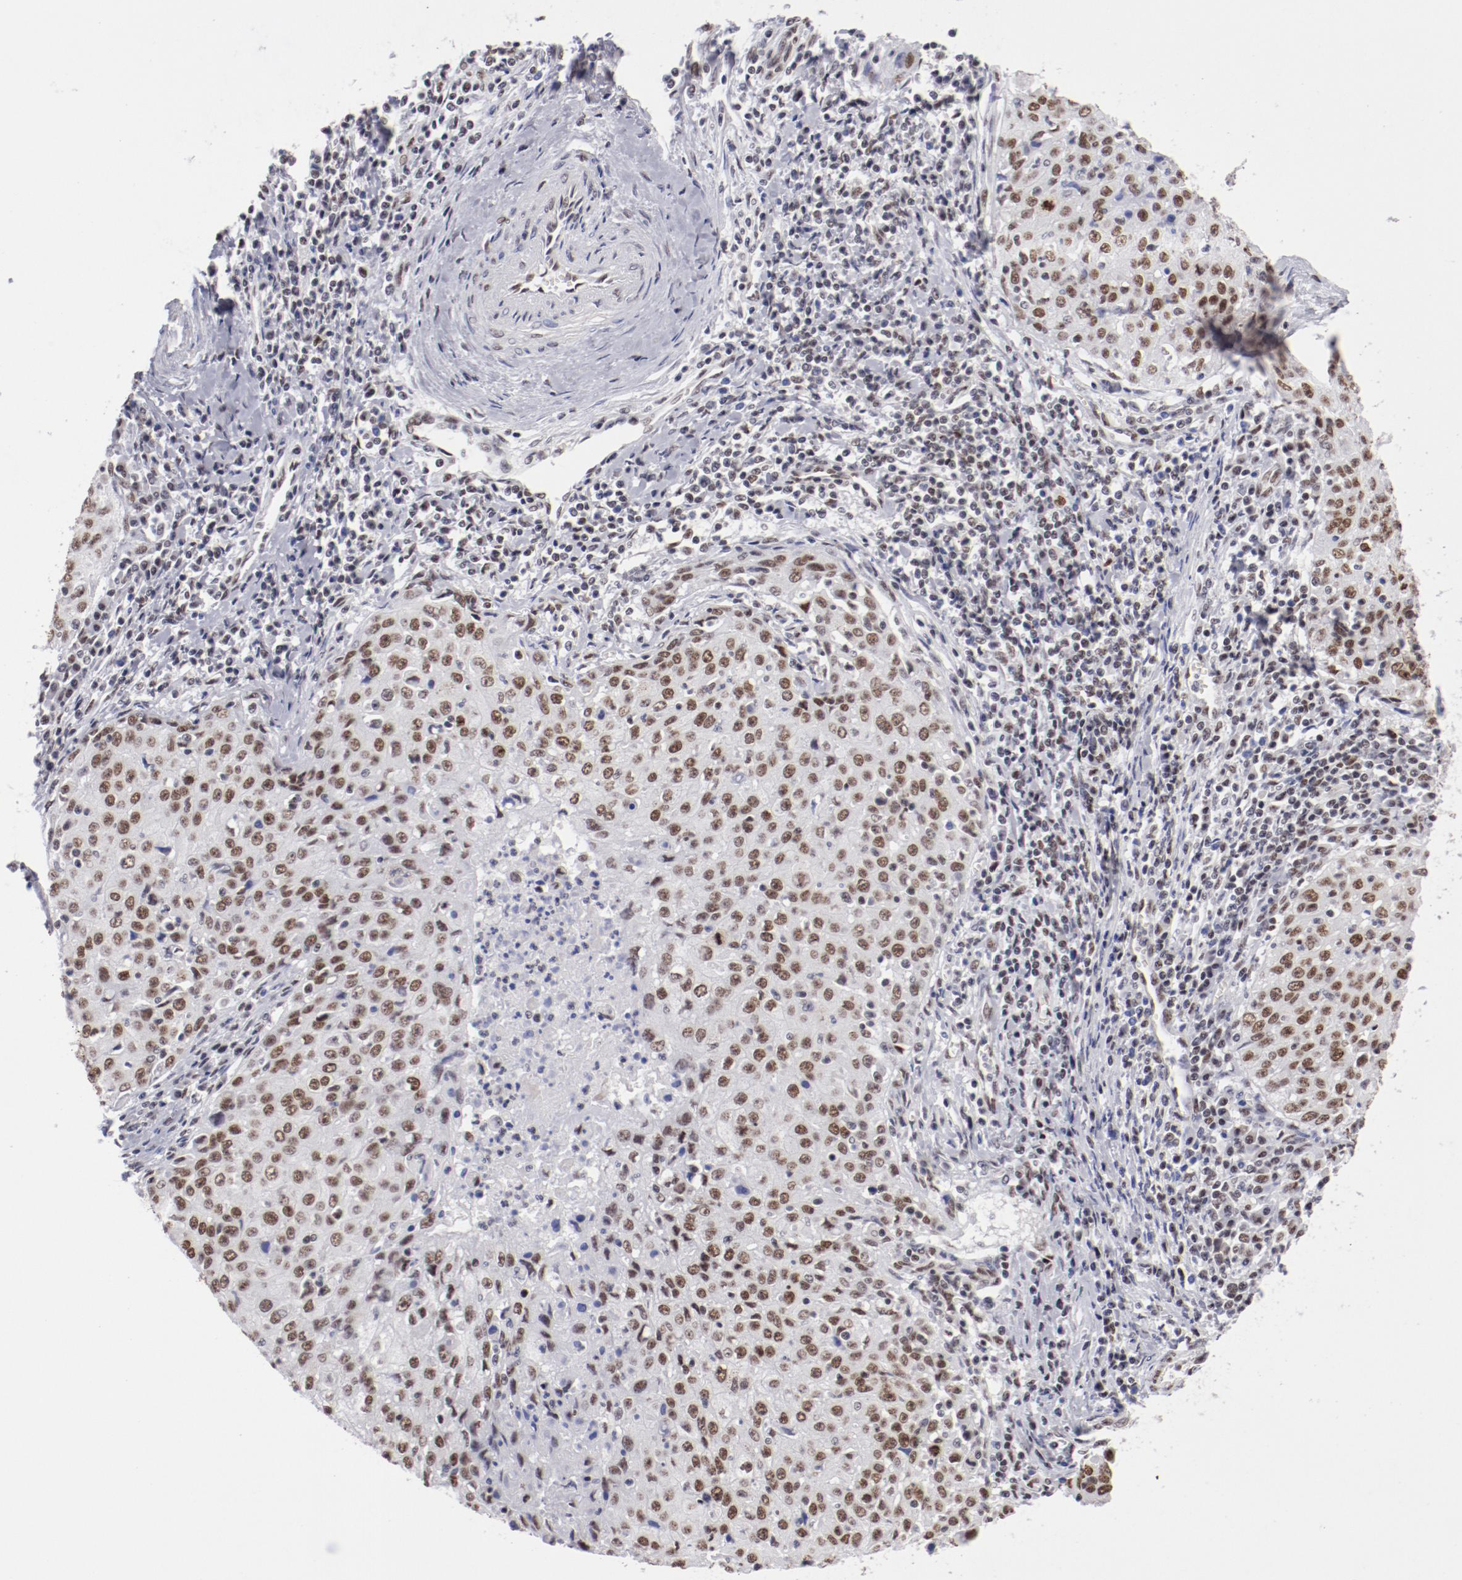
{"staining": {"intensity": "moderate", "quantity": ">75%", "location": "nuclear"}, "tissue": "cervical cancer", "cell_type": "Tumor cells", "image_type": "cancer", "snomed": [{"axis": "morphology", "description": "Squamous cell carcinoma, NOS"}, {"axis": "topography", "description": "Cervix"}], "caption": "This histopathology image exhibits immunohistochemistry (IHC) staining of human cervical cancer, with medium moderate nuclear positivity in about >75% of tumor cells.", "gene": "TFAP4", "patient": {"sex": "female", "age": 27}}